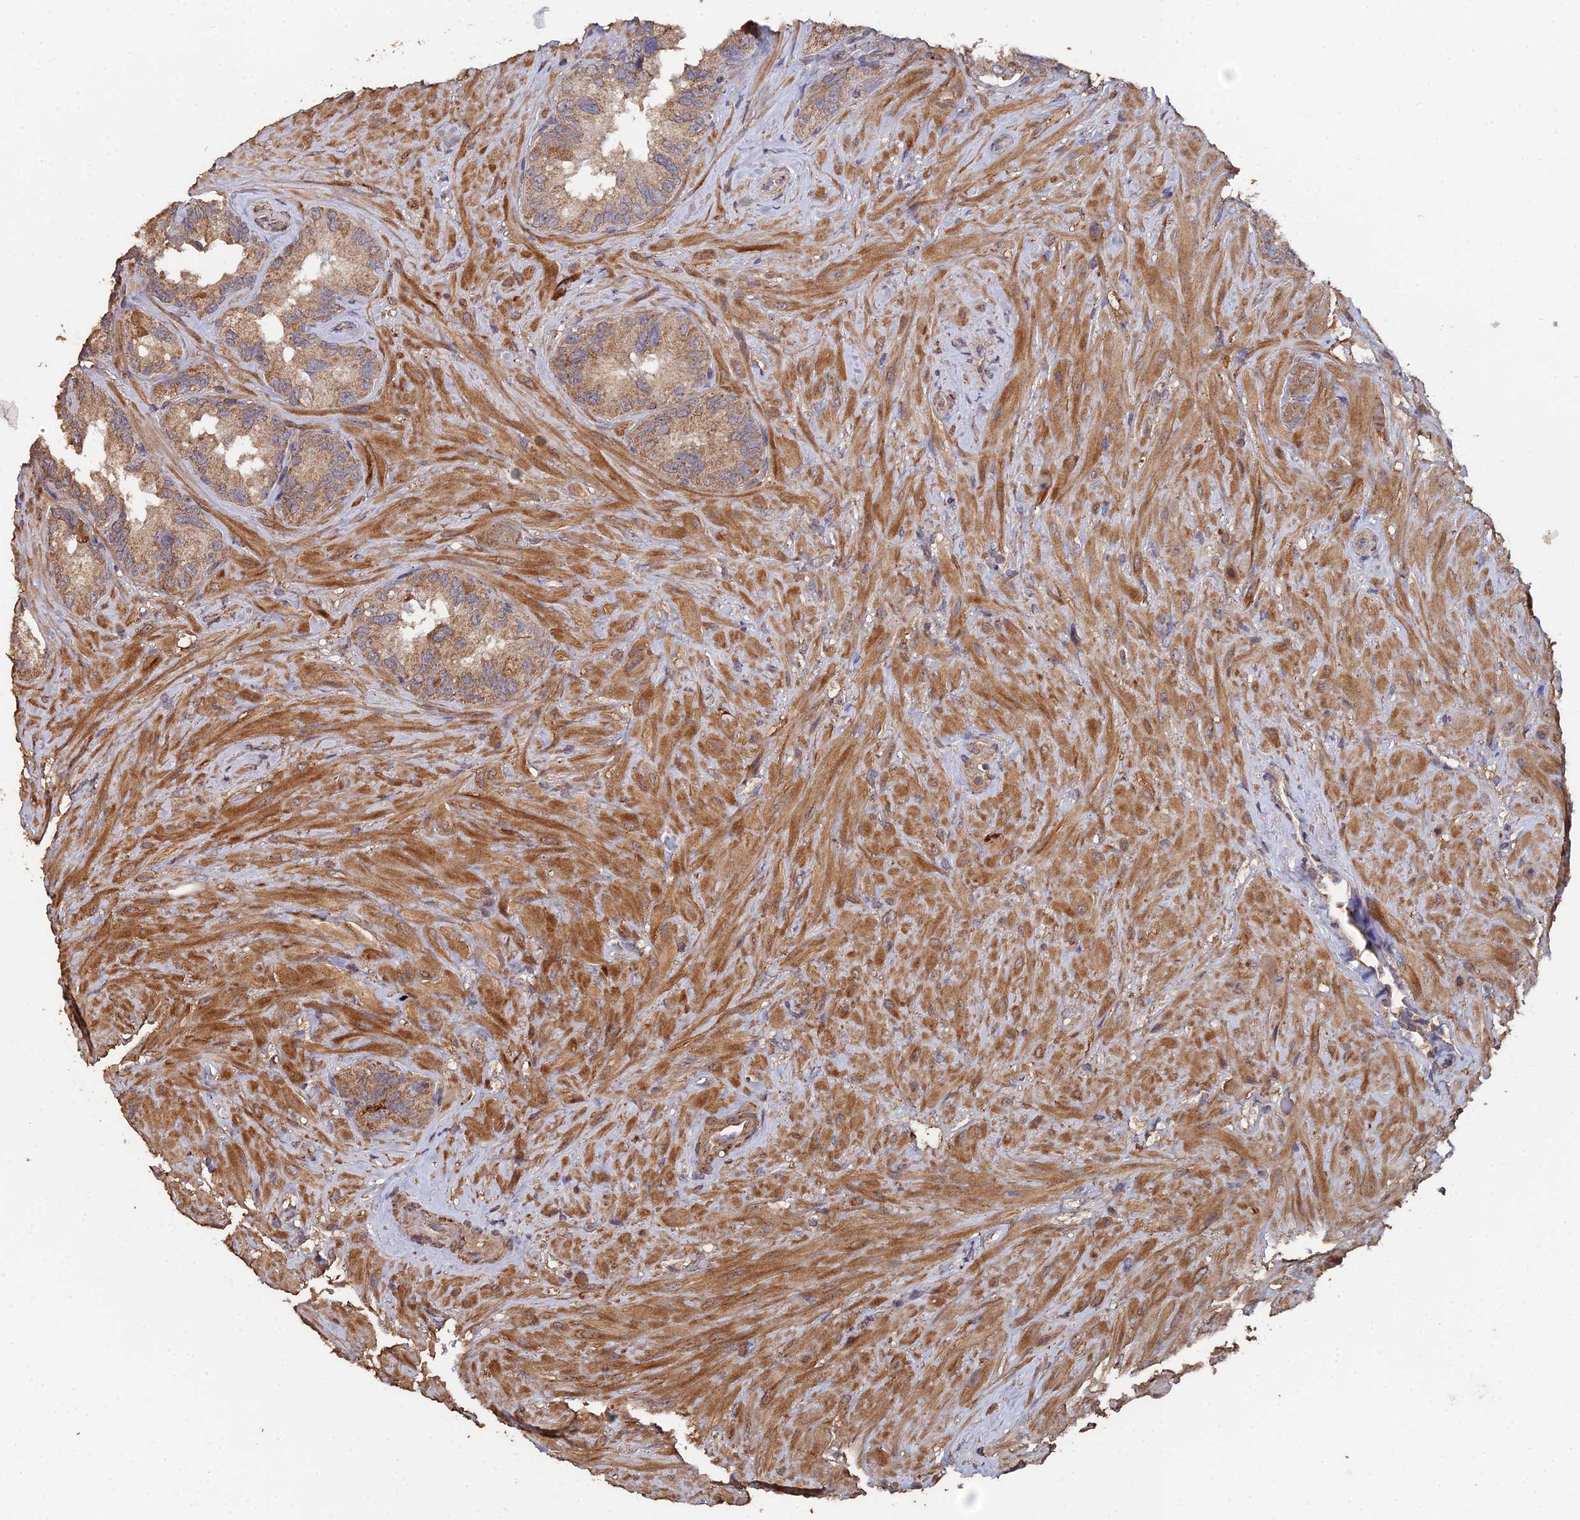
{"staining": {"intensity": "moderate", "quantity": ">75%", "location": "cytoplasmic/membranous"}, "tissue": "seminal vesicle", "cell_type": "Glandular cells", "image_type": "normal", "snomed": [{"axis": "morphology", "description": "Normal tissue, NOS"}, {"axis": "topography", "description": "Seminal veicle"}, {"axis": "topography", "description": "Peripheral nerve tissue"}], "caption": "Immunohistochemical staining of benign seminal vesicle demonstrates medium levels of moderate cytoplasmic/membranous expression in about >75% of glandular cells.", "gene": "SPANXN4", "patient": {"sex": "male", "age": 67}}